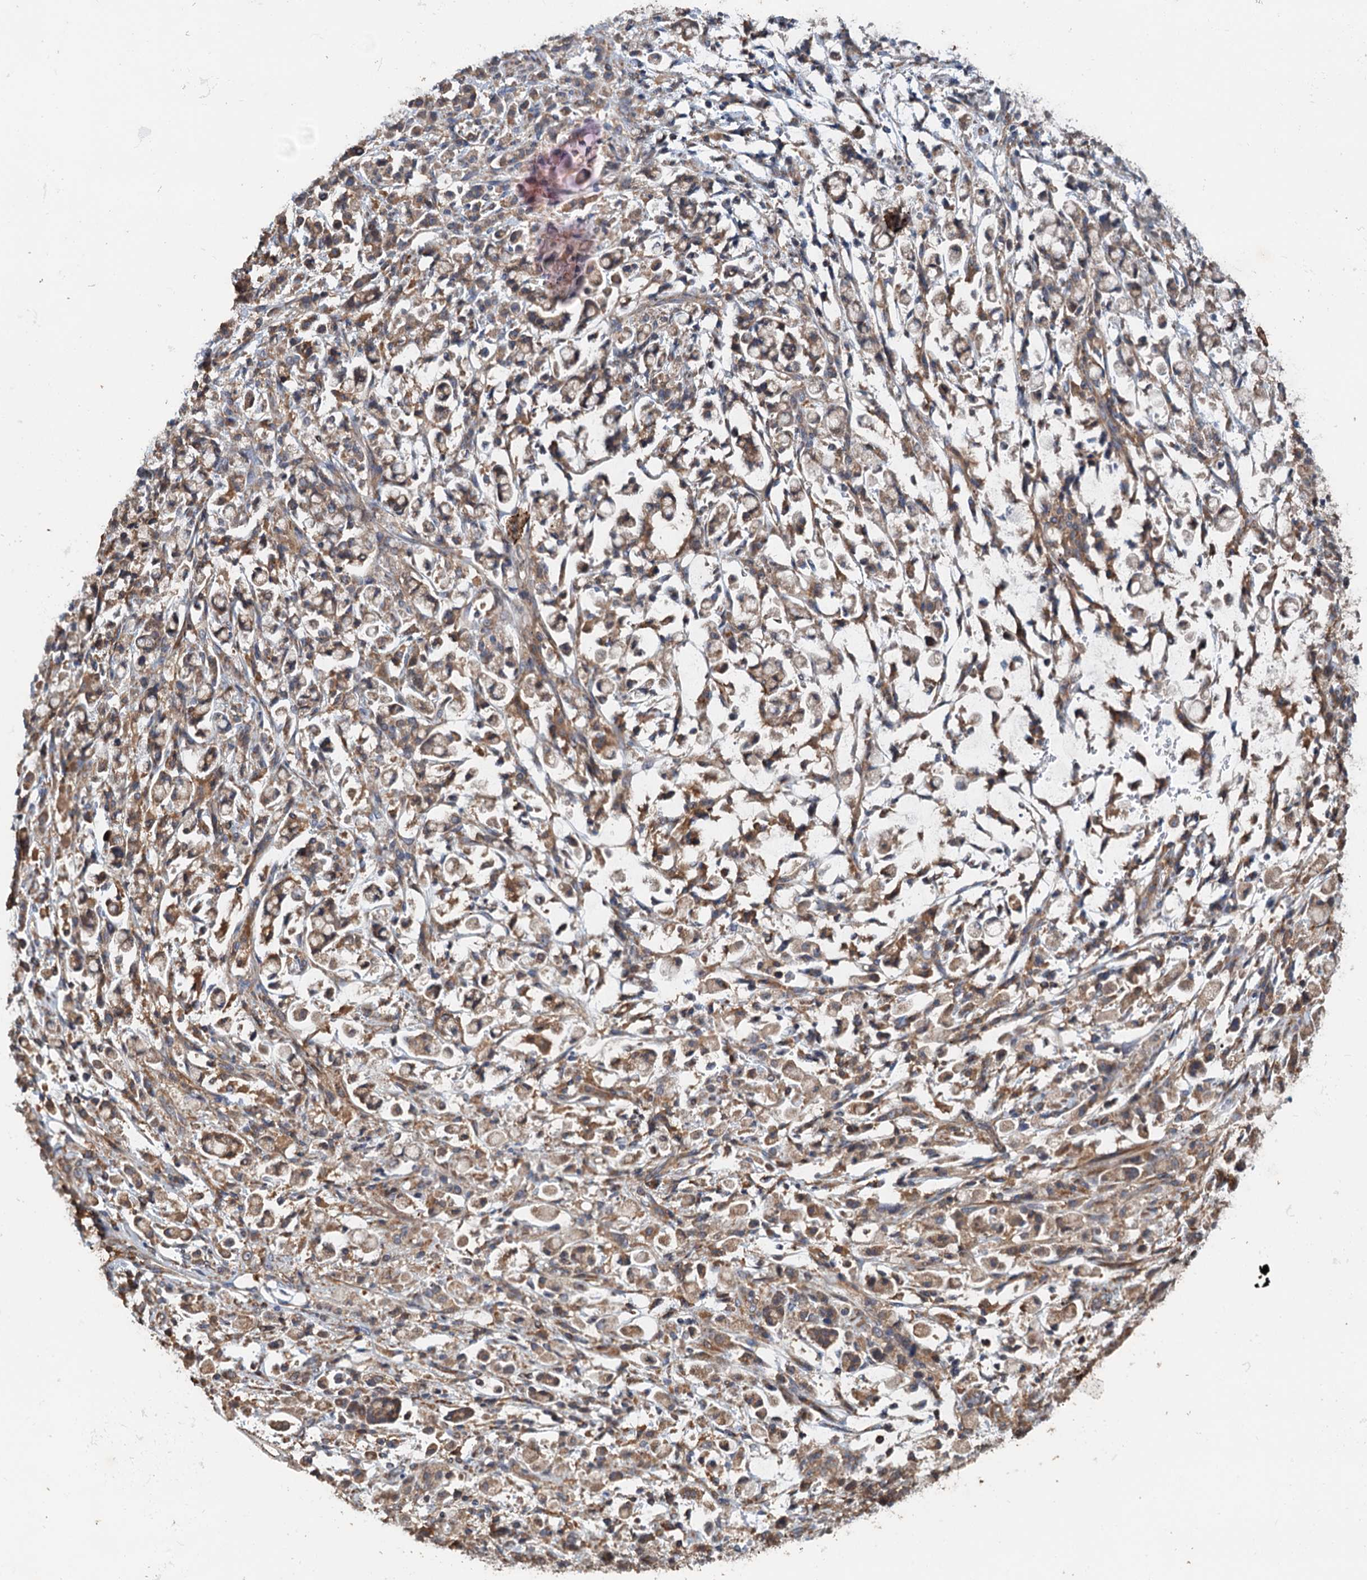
{"staining": {"intensity": "weak", "quantity": ">75%", "location": "cytoplasmic/membranous"}, "tissue": "stomach cancer", "cell_type": "Tumor cells", "image_type": "cancer", "snomed": [{"axis": "morphology", "description": "Adenocarcinoma, NOS"}, {"axis": "topography", "description": "Stomach"}], "caption": "The histopathology image shows immunohistochemical staining of stomach cancer (adenocarcinoma). There is weak cytoplasmic/membranous staining is present in approximately >75% of tumor cells.", "gene": "TEDC1", "patient": {"sex": "female", "age": 60}}